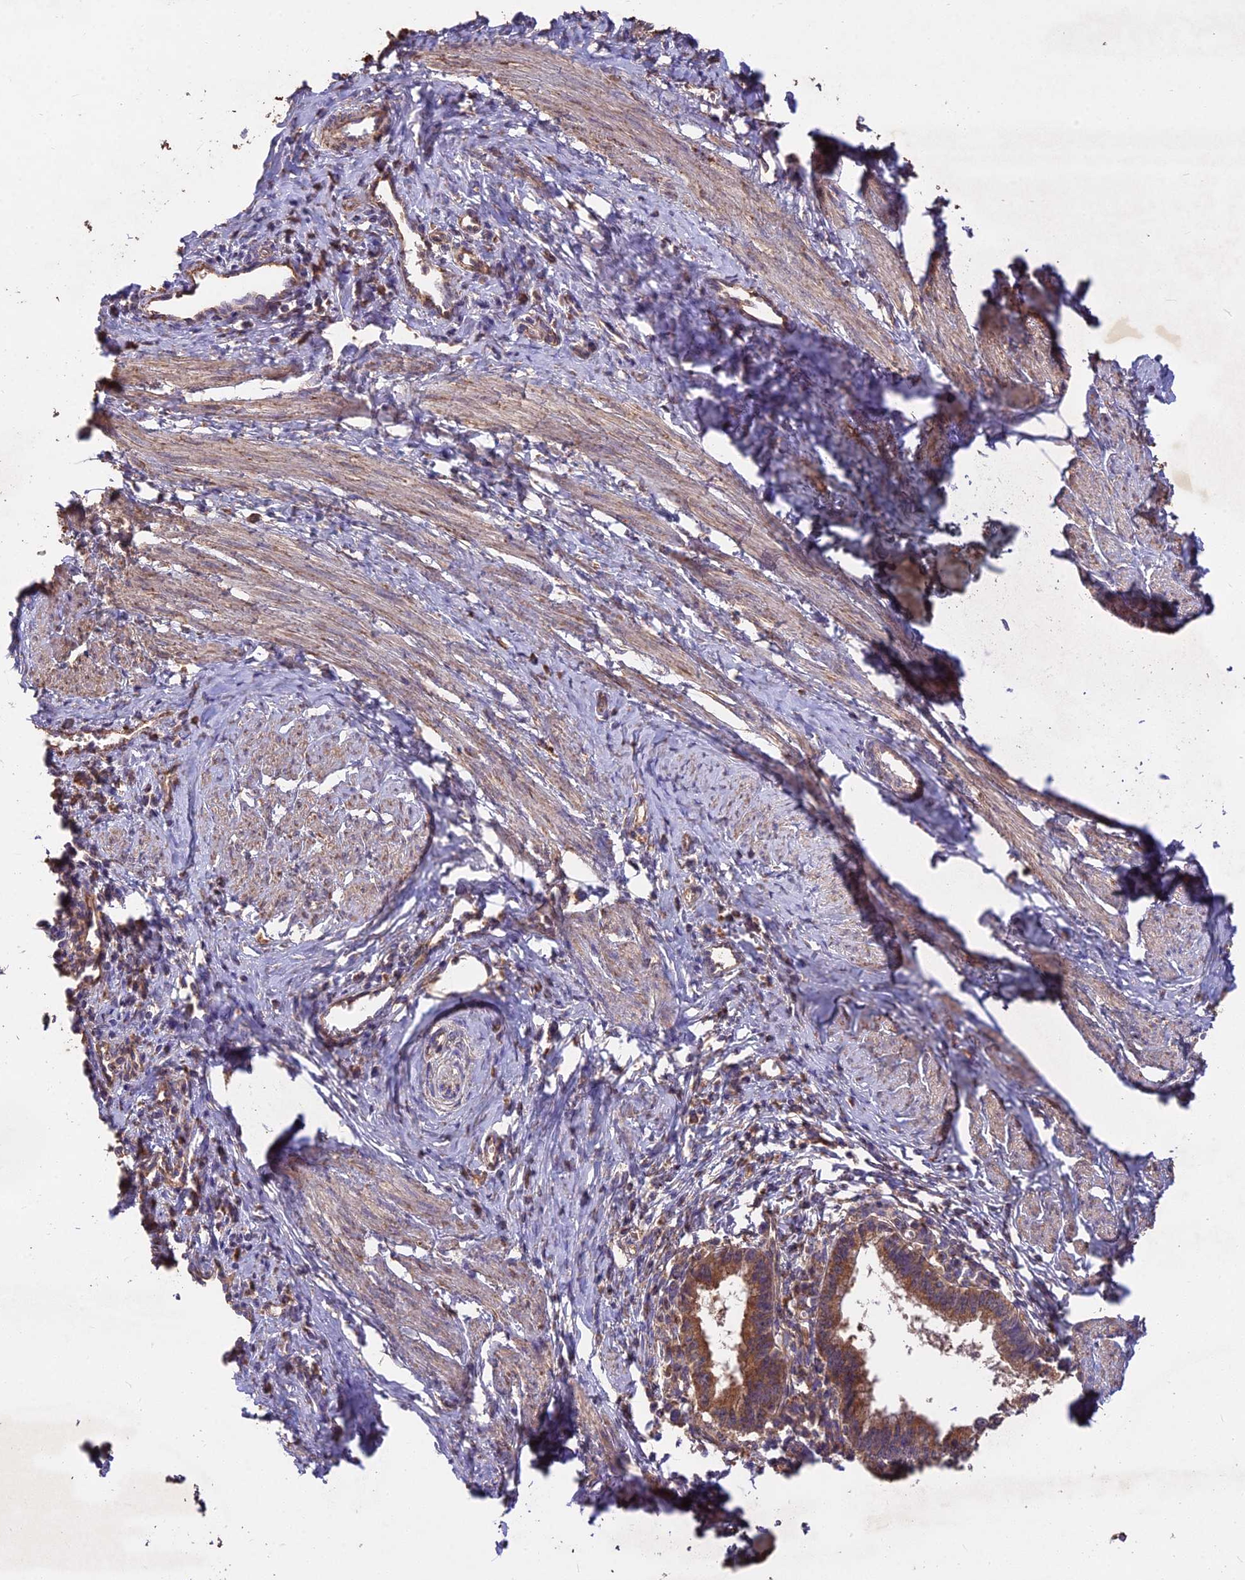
{"staining": {"intensity": "moderate", "quantity": ">75%", "location": "cytoplasmic/membranous"}, "tissue": "cervical cancer", "cell_type": "Tumor cells", "image_type": "cancer", "snomed": [{"axis": "morphology", "description": "Adenocarcinoma, NOS"}, {"axis": "topography", "description": "Cervix"}], "caption": "Adenocarcinoma (cervical) was stained to show a protein in brown. There is medium levels of moderate cytoplasmic/membranous positivity in approximately >75% of tumor cells.", "gene": "CEMIP2", "patient": {"sex": "female", "age": 36}}